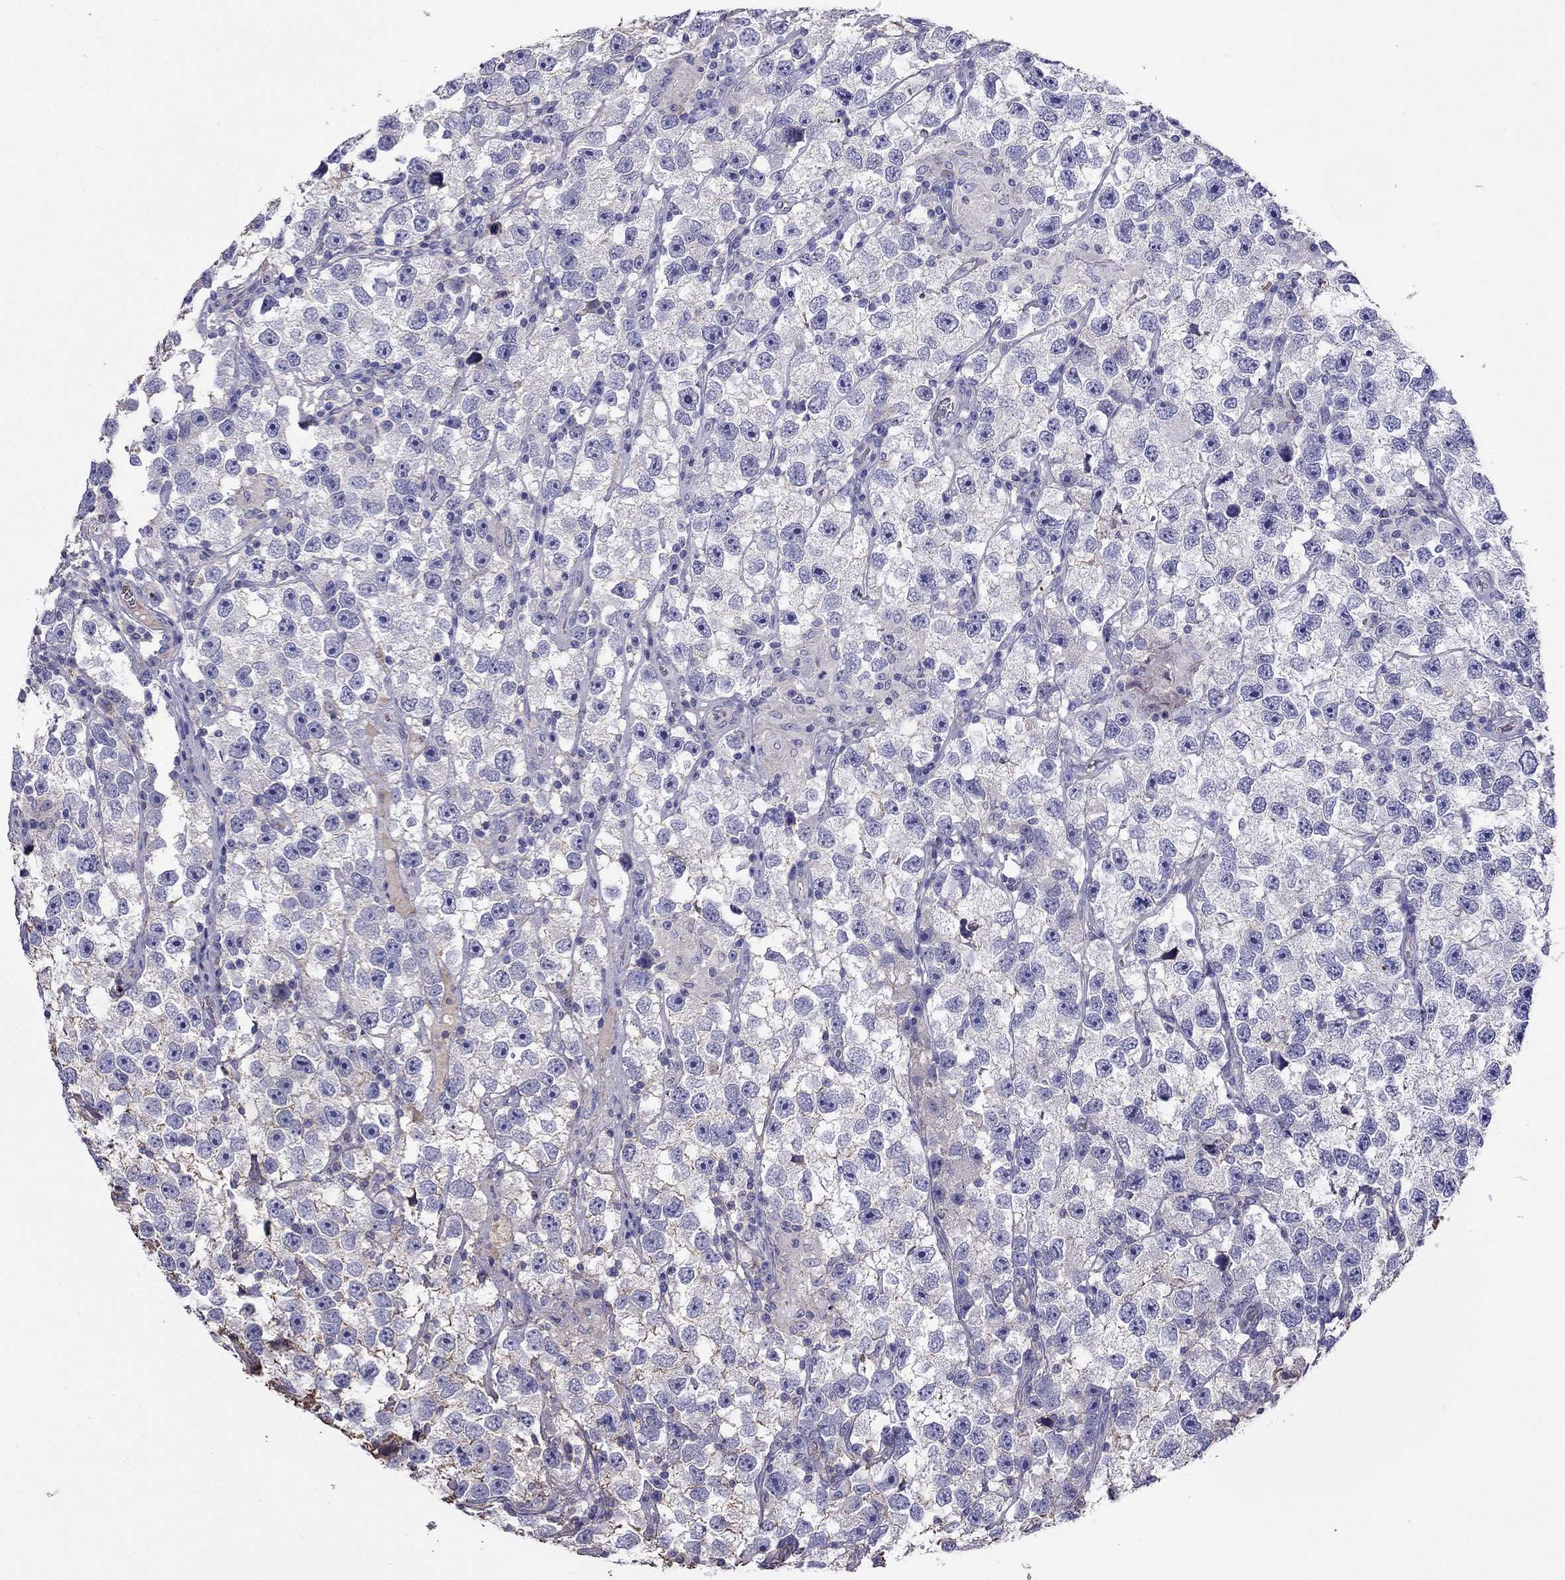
{"staining": {"intensity": "negative", "quantity": "none", "location": "none"}, "tissue": "testis cancer", "cell_type": "Tumor cells", "image_type": "cancer", "snomed": [{"axis": "morphology", "description": "Seminoma, NOS"}, {"axis": "topography", "description": "Testis"}], "caption": "There is no significant staining in tumor cells of testis seminoma.", "gene": "TBC1D21", "patient": {"sex": "male", "age": 26}}